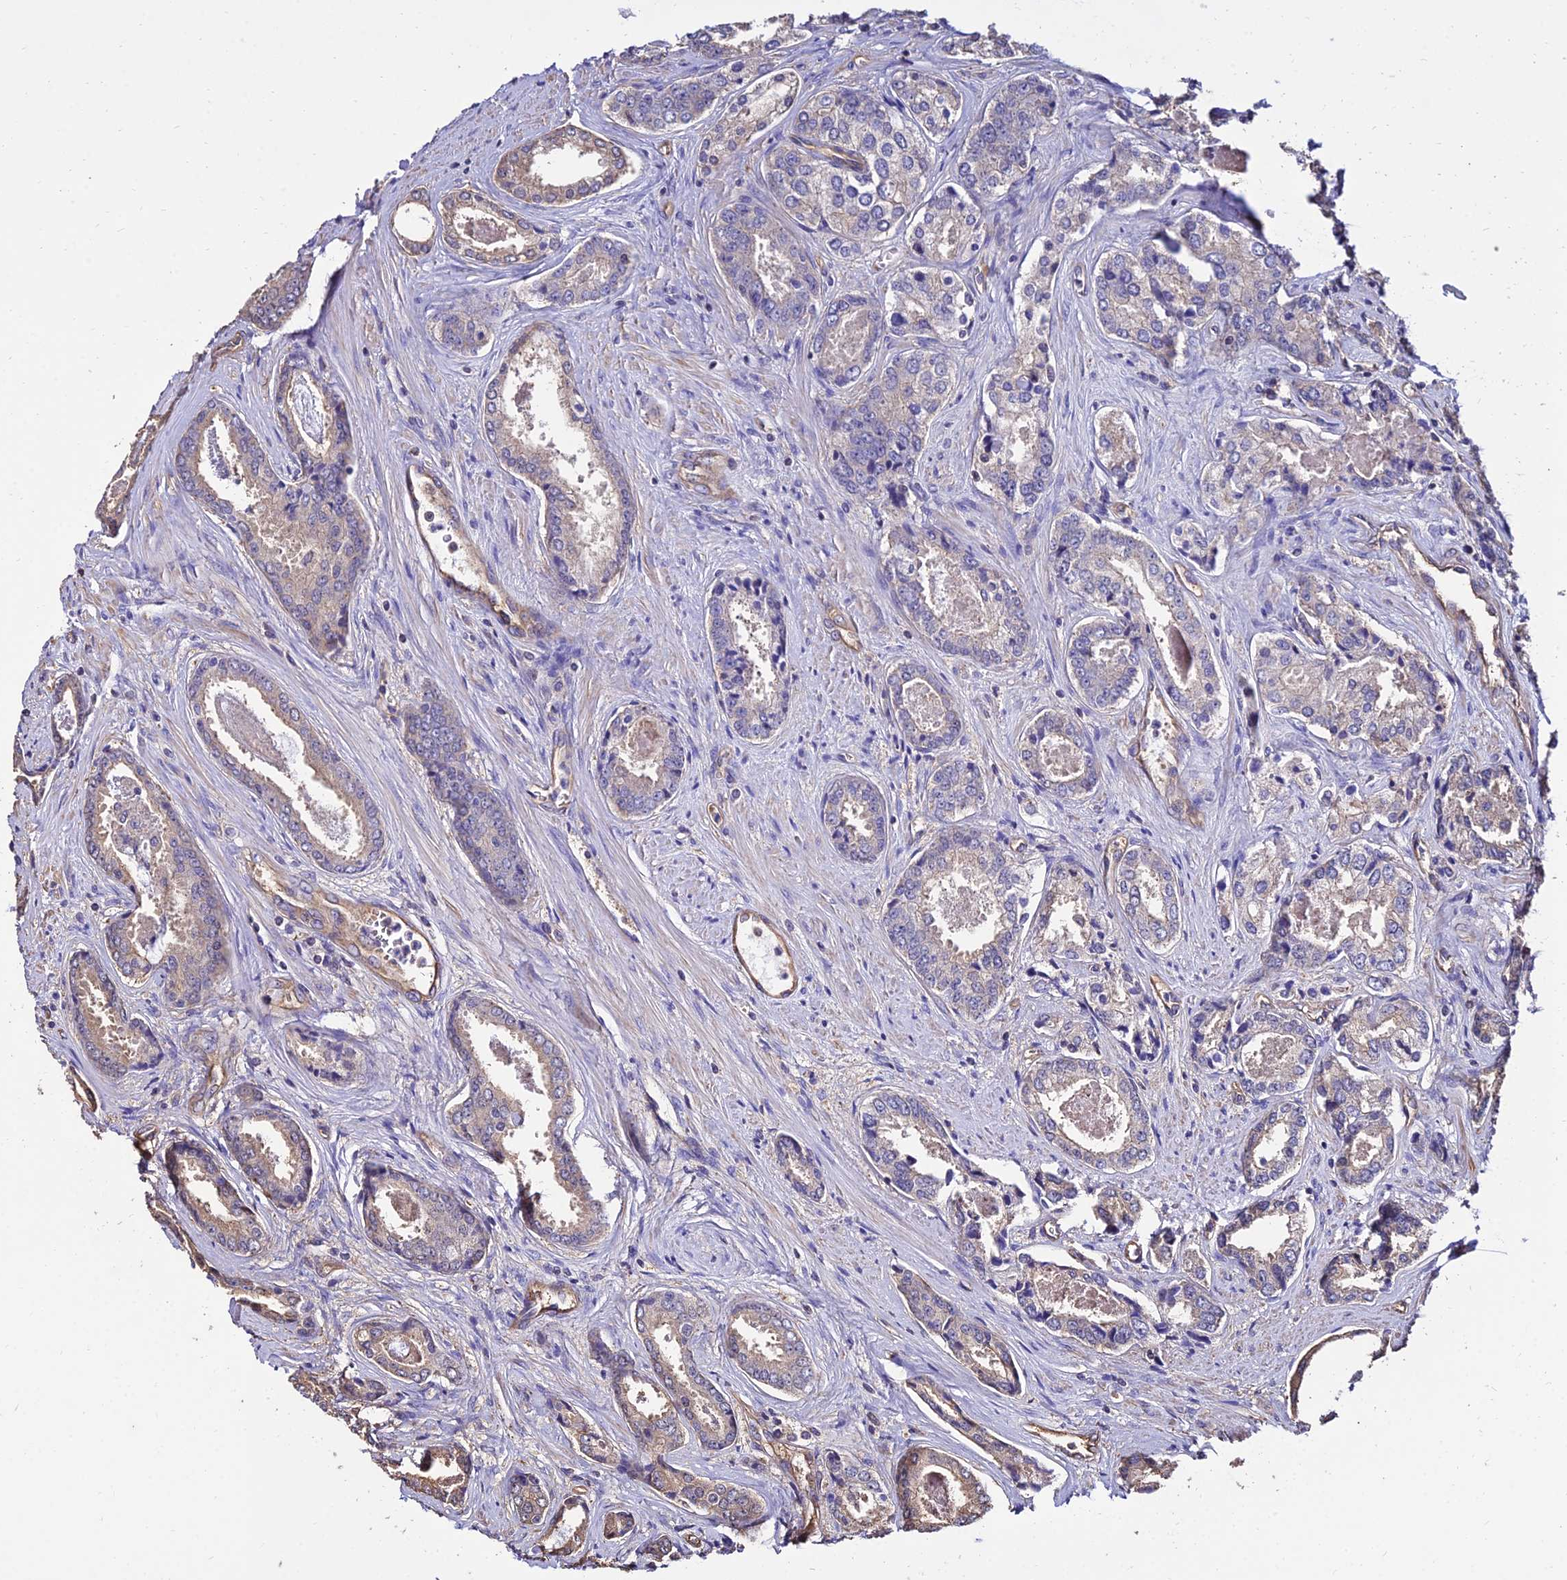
{"staining": {"intensity": "weak", "quantity": "<25%", "location": "cytoplasmic/membranous"}, "tissue": "prostate cancer", "cell_type": "Tumor cells", "image_type": "cancer", "snomed": [{"axis": "morphology", "description": "Adenocarcinoma, Low grade"}, {"axis": "topography", "description": "Prostate"}], "caption": "The micrograph demonstrates no significant expression in tumor cells of prostate cancer. Nuclei are stained in blue.", "gene": "CALM2", "patient": {"sex": "male", "age": 68}}